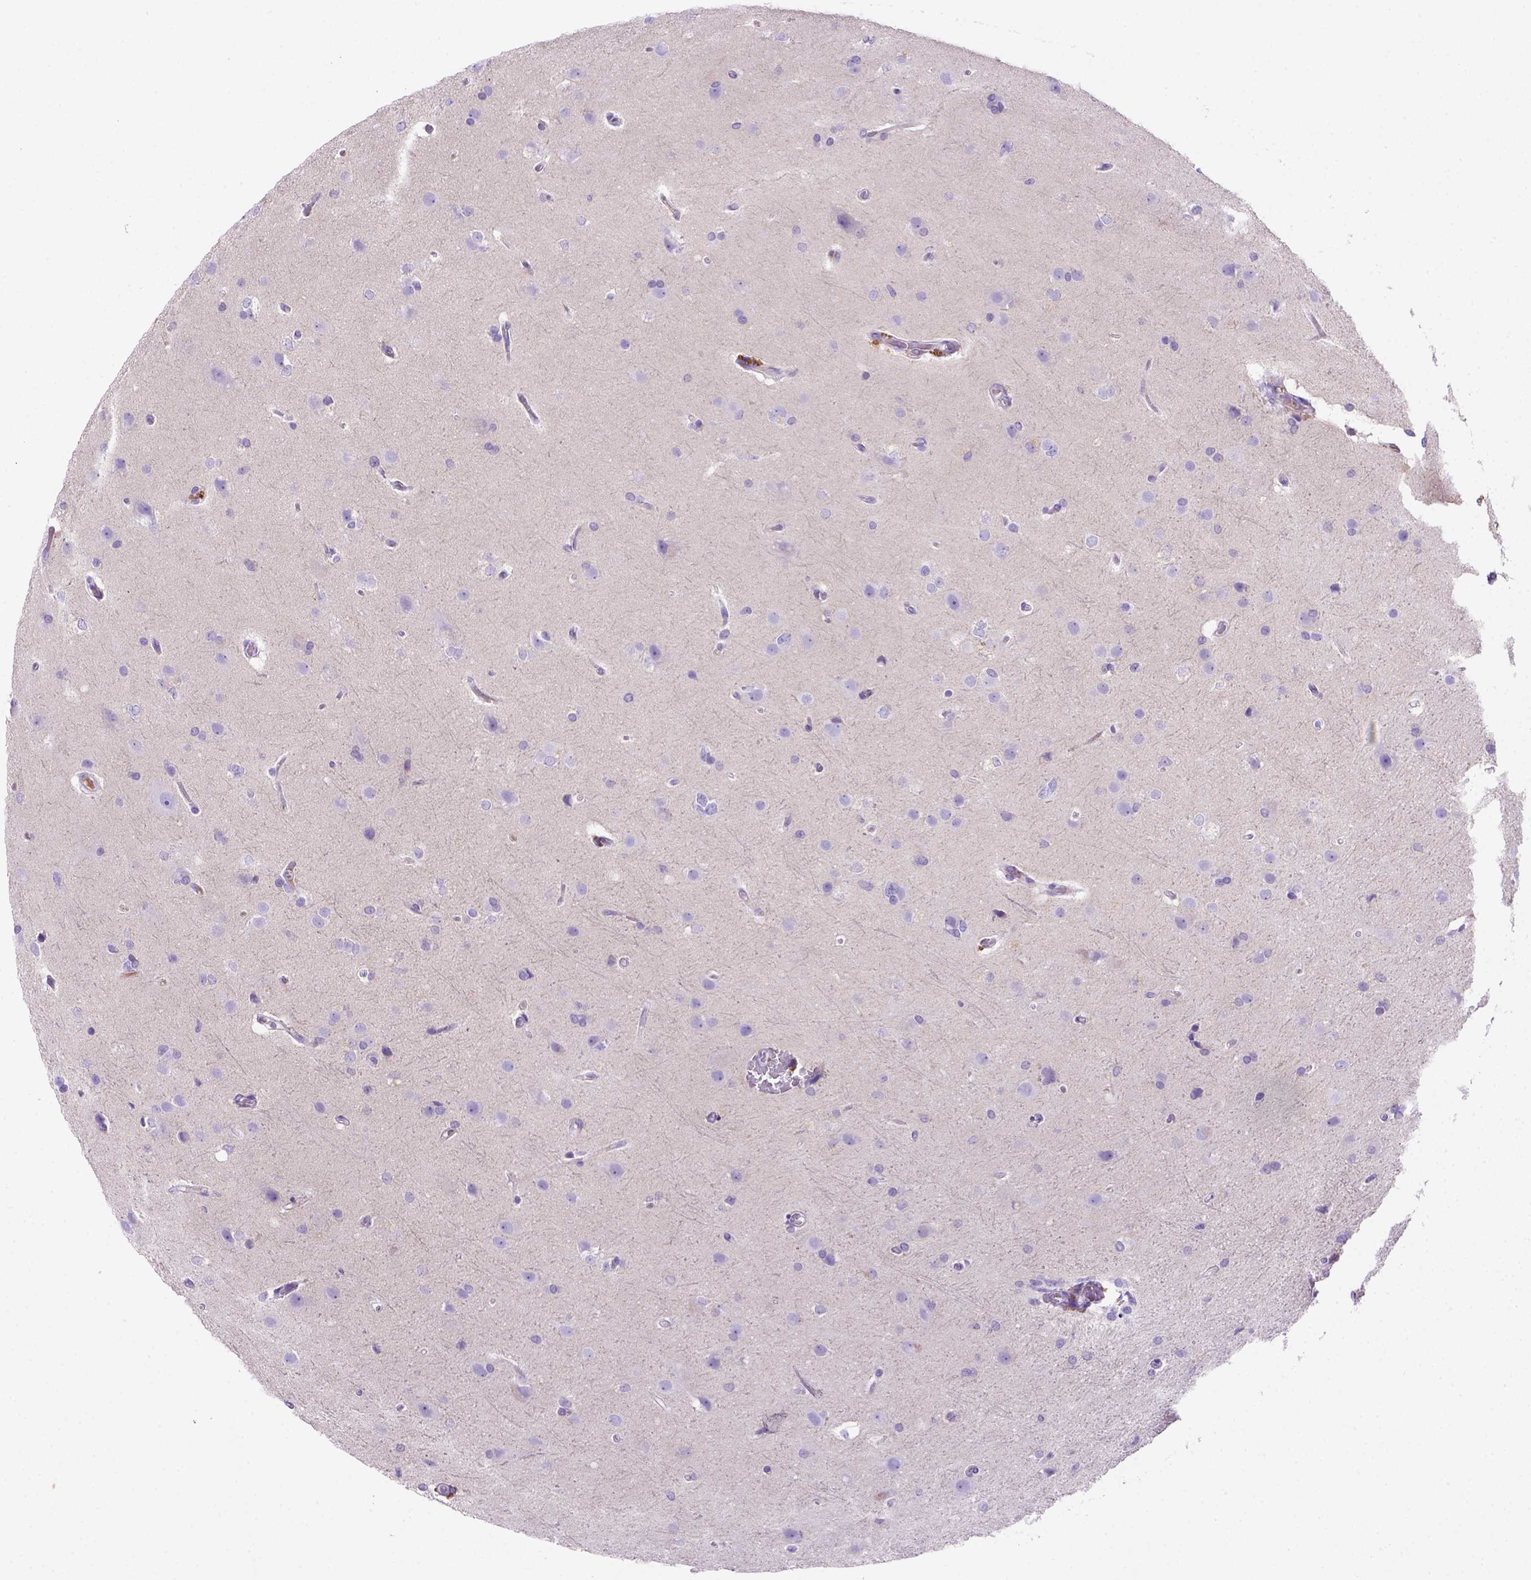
{"staining": {"intensity": "negative", "quantity": "none", "location": "none"}, "tissue": "glioma", "cell_type": "Tumor cells", "image_type": "cancer", "snomed": [{"axis": "morphology", "description": "Glioma, malignant, High grade"}, {"axis": "topography", "description": "Brain"}], "caption": "High power microscopy image of an immunohistochemistry (IHC) image of glioma, revealing no significant positivity in tumor cells.", "gene": "SIRPD", "patient": {"sex": "male", "age": 68}}